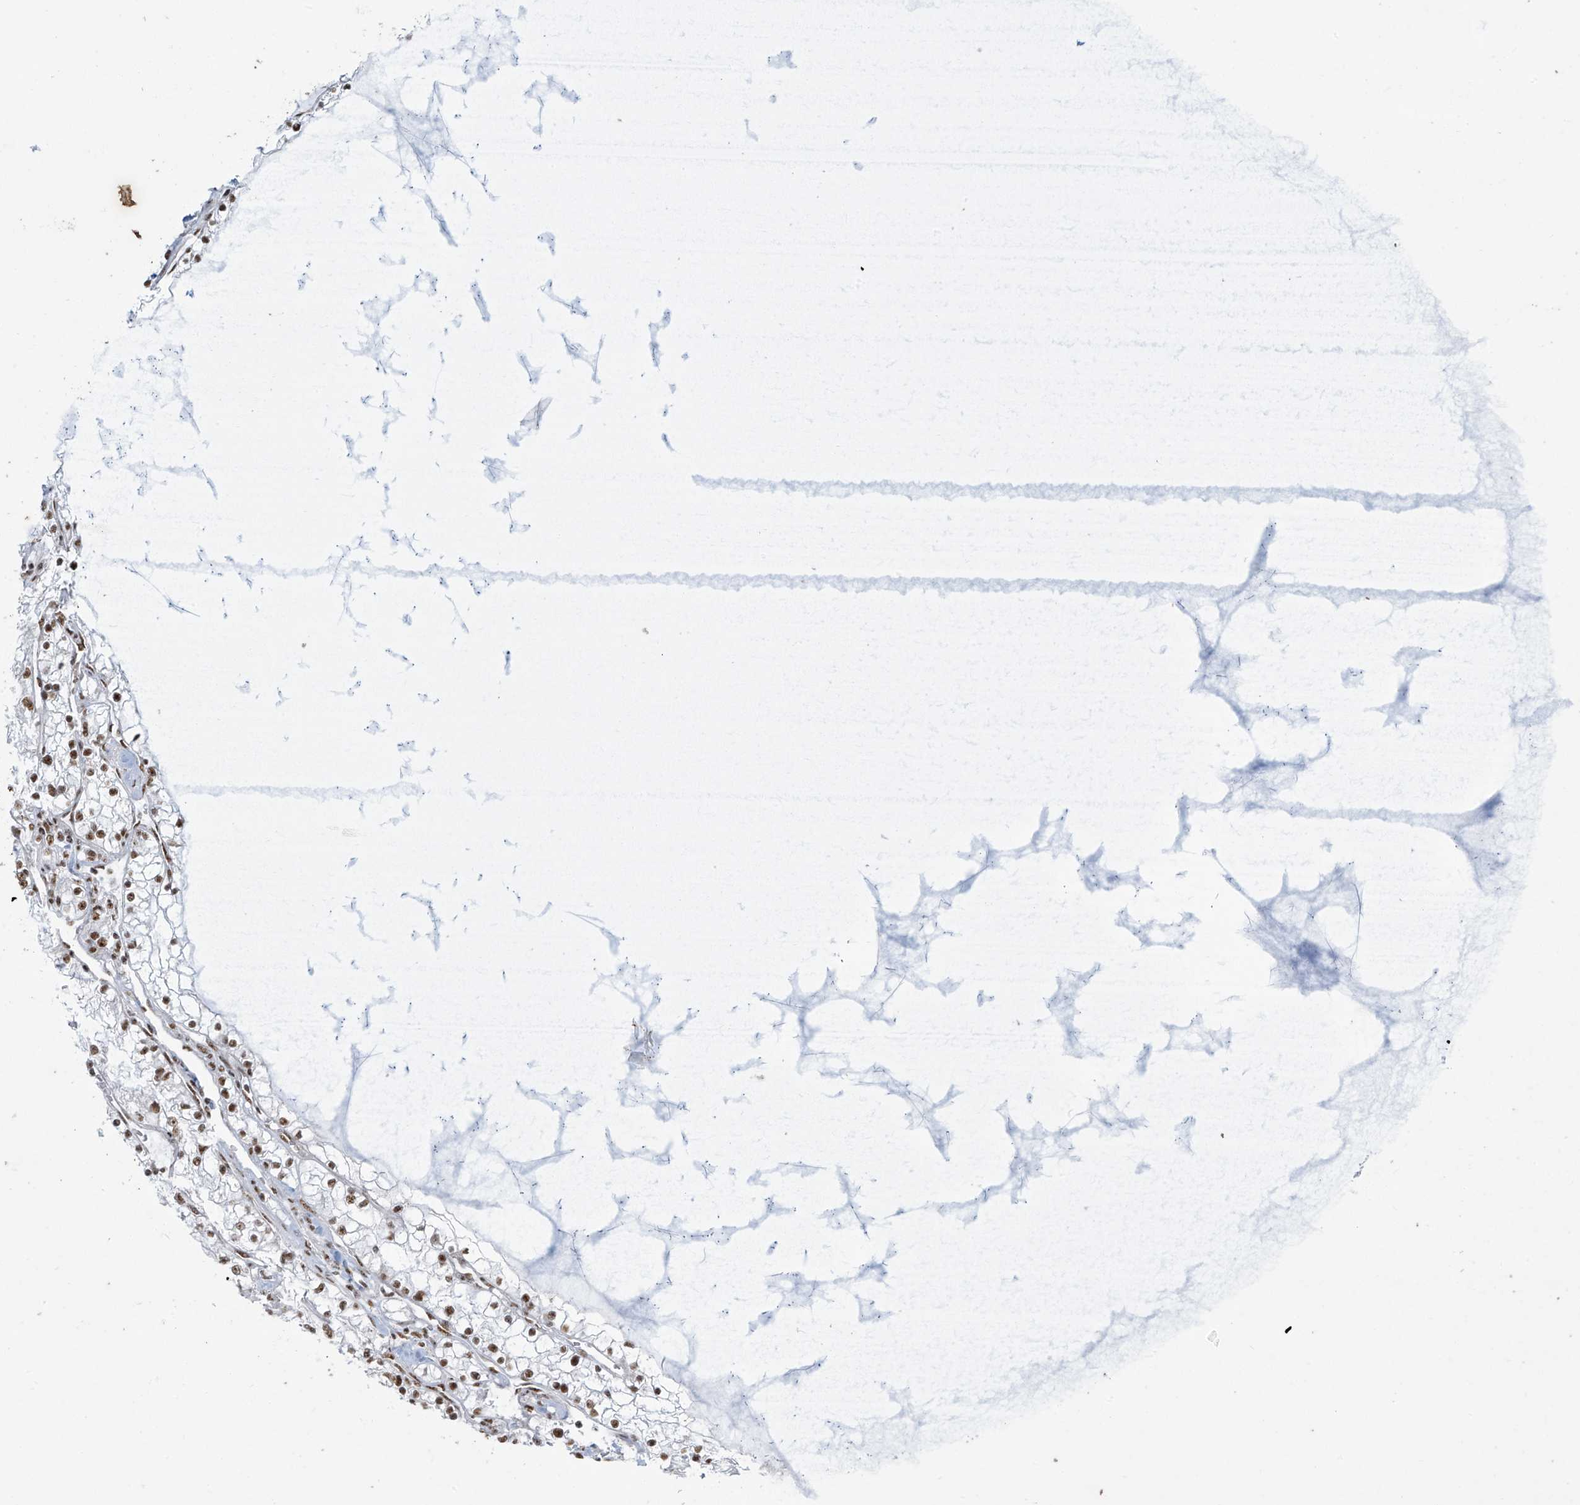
{"staining": {"intensity": "moderate", "quantity": ">75%", "location": "nuclear"}, "tissue": "renal cancer", "cell_type": "Tumor cells", "image_type": "cancer", "snomed": [{"axis": "morphology", "description": "Normal tissue, NOS"}, {"axis": "morphology", "description": "Adenocarcinoma, NOS"}, {"axis": "topography", "description": "Kidney"}], "caption": "Immunohistochemical staining of renal adenocarcinoma reveals medium levels of moderate nuclear positivity in approximately >75% of tumor cells.", "gene": "MS4A6A", "patient": {"sex": "male", "age": 68}}